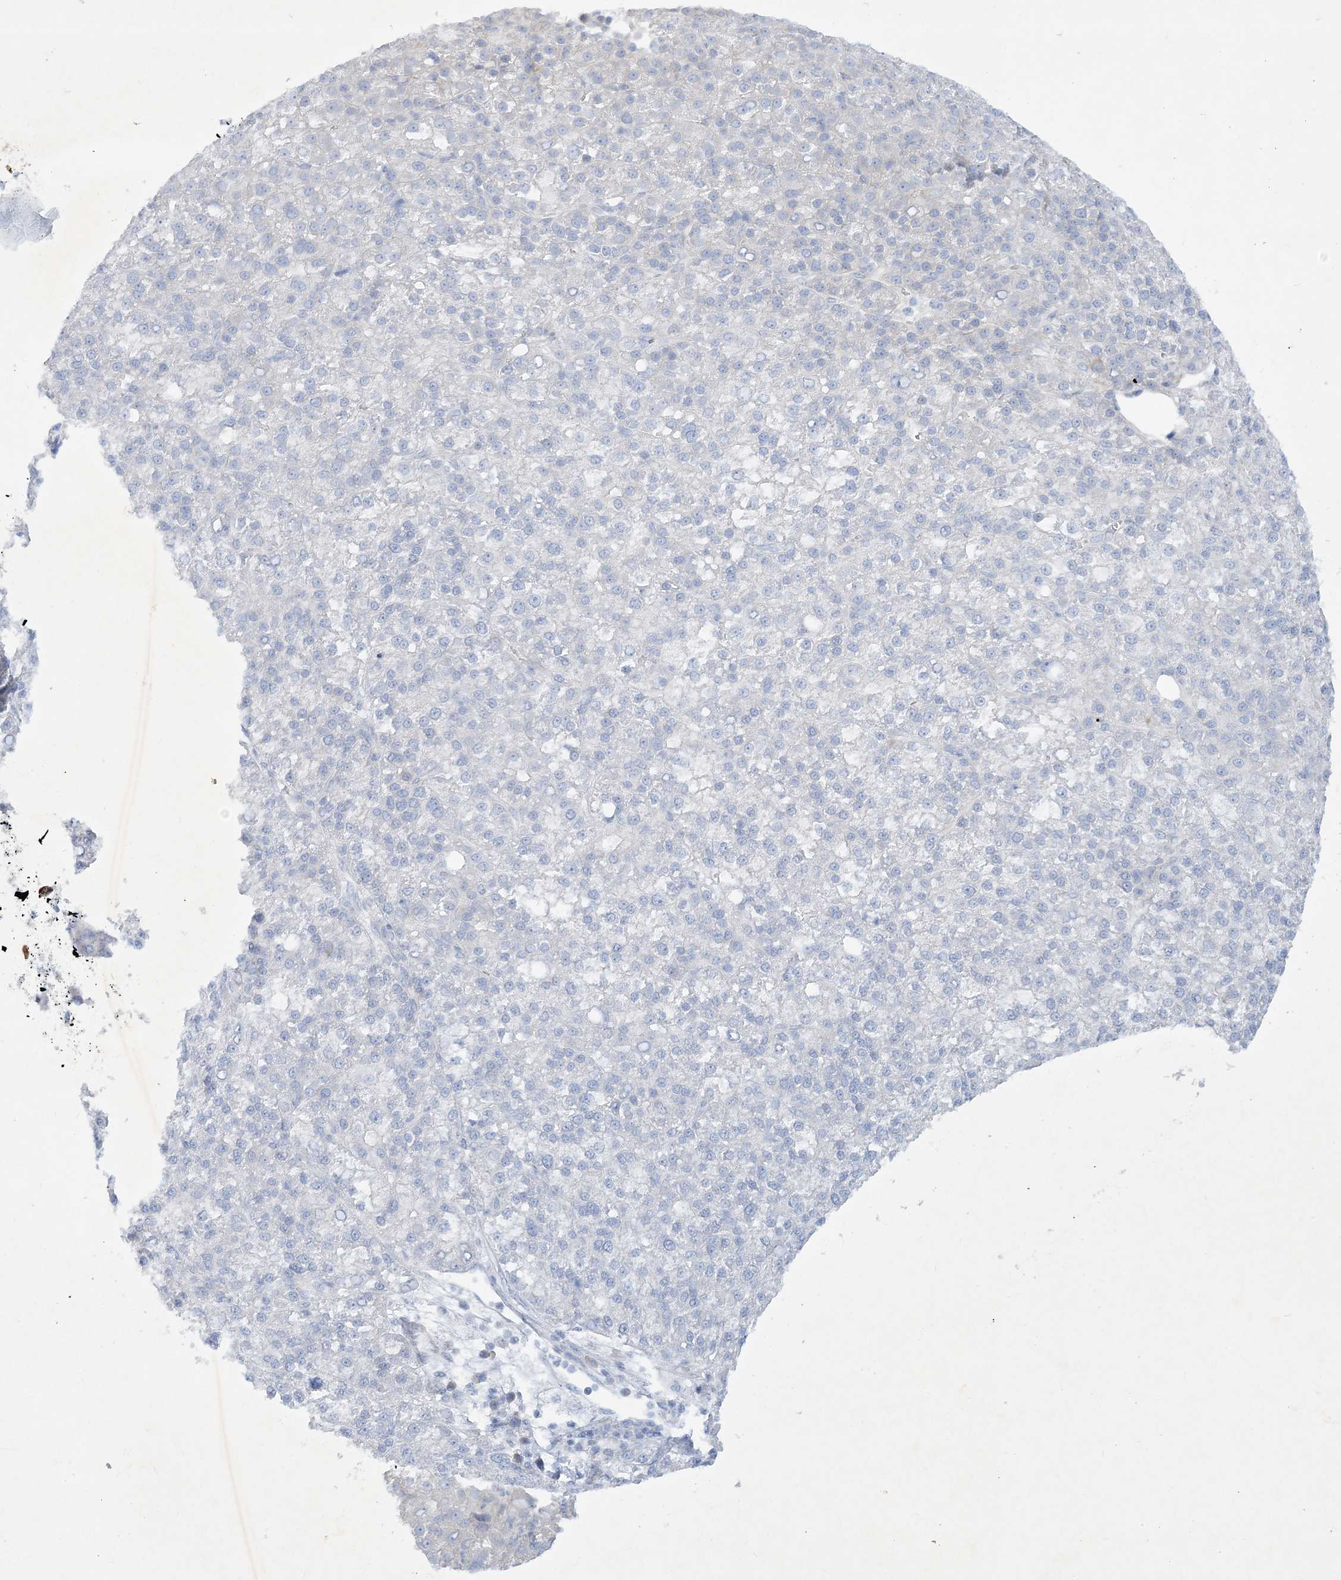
{"staining": {"intensity": "negative", "quantity": "none", "location": "none"}, "tissue": "liver cancer", "cell_type": "Tumor cells", "image_type": "cancer", "snomed": [{"axis": "morphology", "description": "Carcinoma, Hepatocellular, NOS"}, {"axis": "topography", "description": "Liver"}], "caption": "IHC of liver cancer (hepatocellular carcinoma) displays no expression in tumor cells.", "gene": "FARSB", "patient": {"sex": "female", "age": 58}}